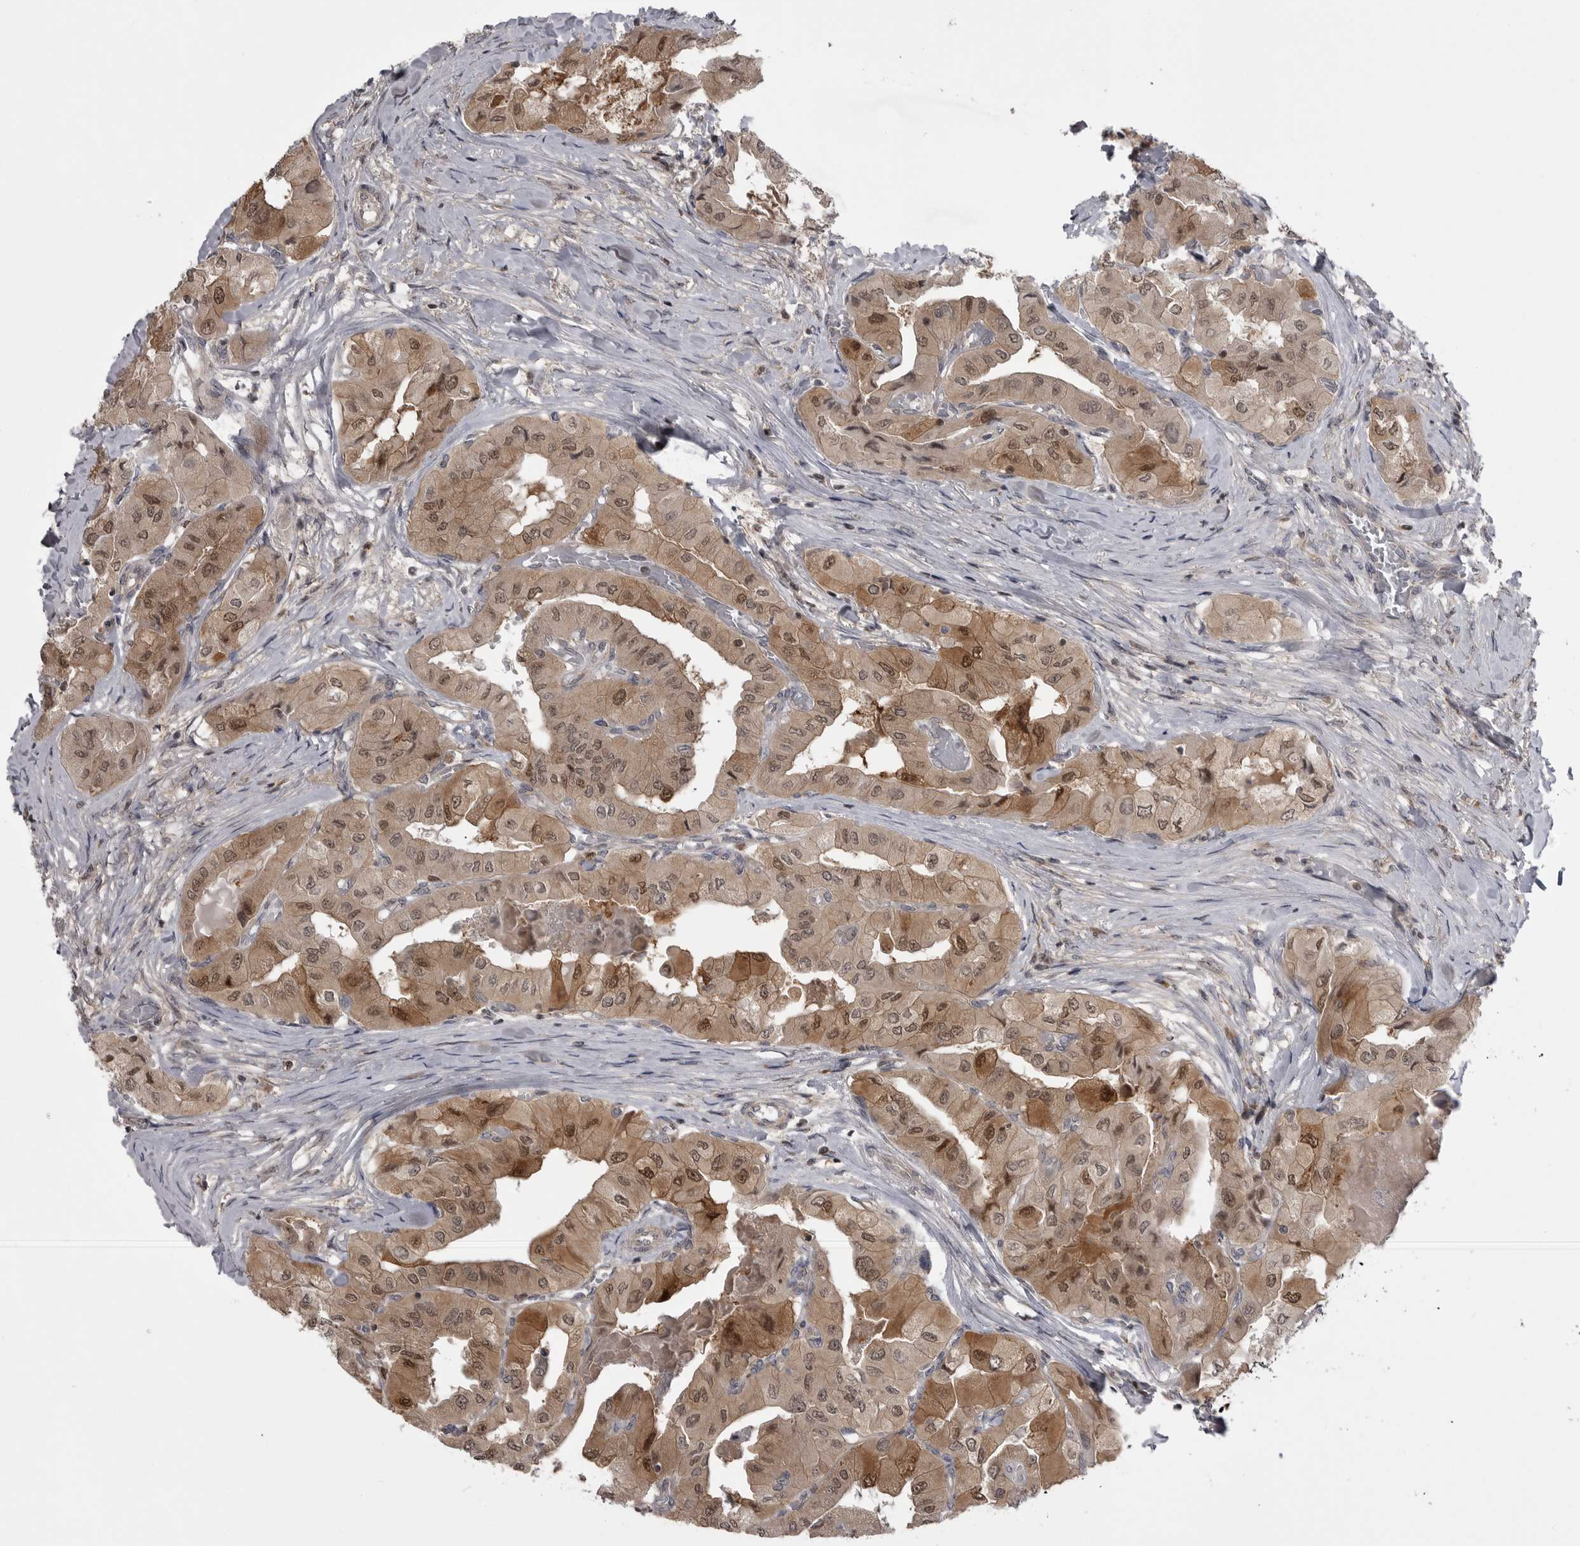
{"staining": {"intensity": "moderate", "quantity": ">75%", "location": "cytoplasmic/membranous,nuclear"}, "tissue": "thyroid cancer", "cell_type": "Tumor cells", "image_type": "cancer", "snomed": [{"axis": "morphology", "description": "Papillary adenocarcinoma, NOS"}, {"axis": "topography", "description": "Thyroid gland"}], "caption": "Immunohistochemistry (IHC) staining of thyroid cancer (papillary adenocarcinoma), which reveals medium levels of moderate cytoplasmic/membranous and nuclear positivity in about >75% of tumor cells indicating moderate cytoplasmic/membranous and nuclear protein positivity. The staining was performed using DAB (3,3'-diaminobenzidine) (brown) for protein detection and nuclei were counterstained in hematoxylin (blue).", "gene": "MAPK13", "patient": {"sex": "female", "age": 59}}